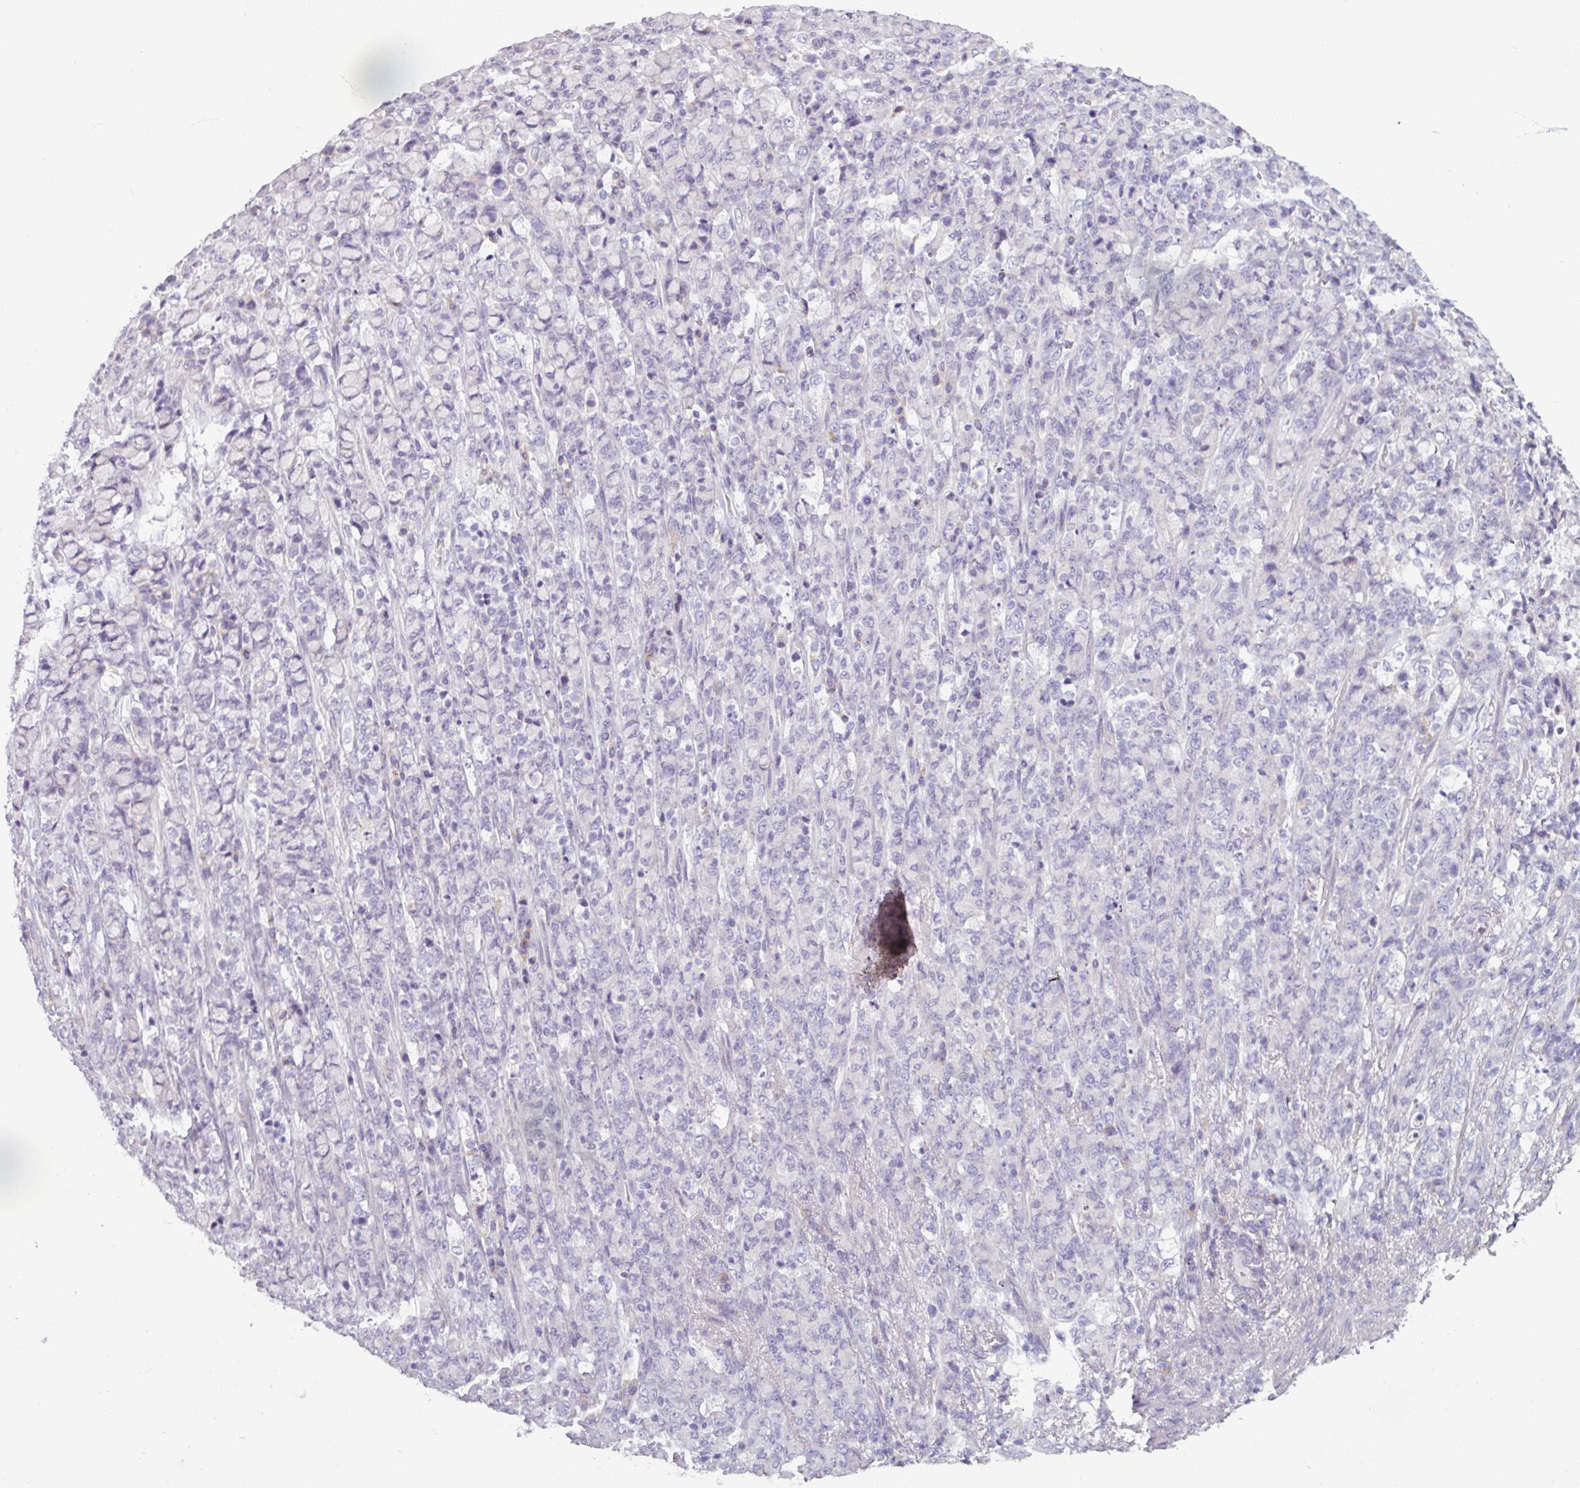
{"staining": {"intensity": "negative", "quantity": "none", "location": "none"}, "tissue": "stomach cancer", "cell_type": "Tumor cells", "image_type": "cancer", "snomed": [{"axis": "morphology", "description": "Normal tissue, NOS"}, {"axis": "morphology", "description": "Adenocarcinoma, NOS"}, {"axis": "topography", "description": "Stomach"}], "caption": "Human stomach cancer (adenocarcinoma) stained for a protein using immunohistochemistry (IHC) reveals no staining in tumor cells.", "gene": "SMIM11", "patient": {"sex": "female", "age": 79}}